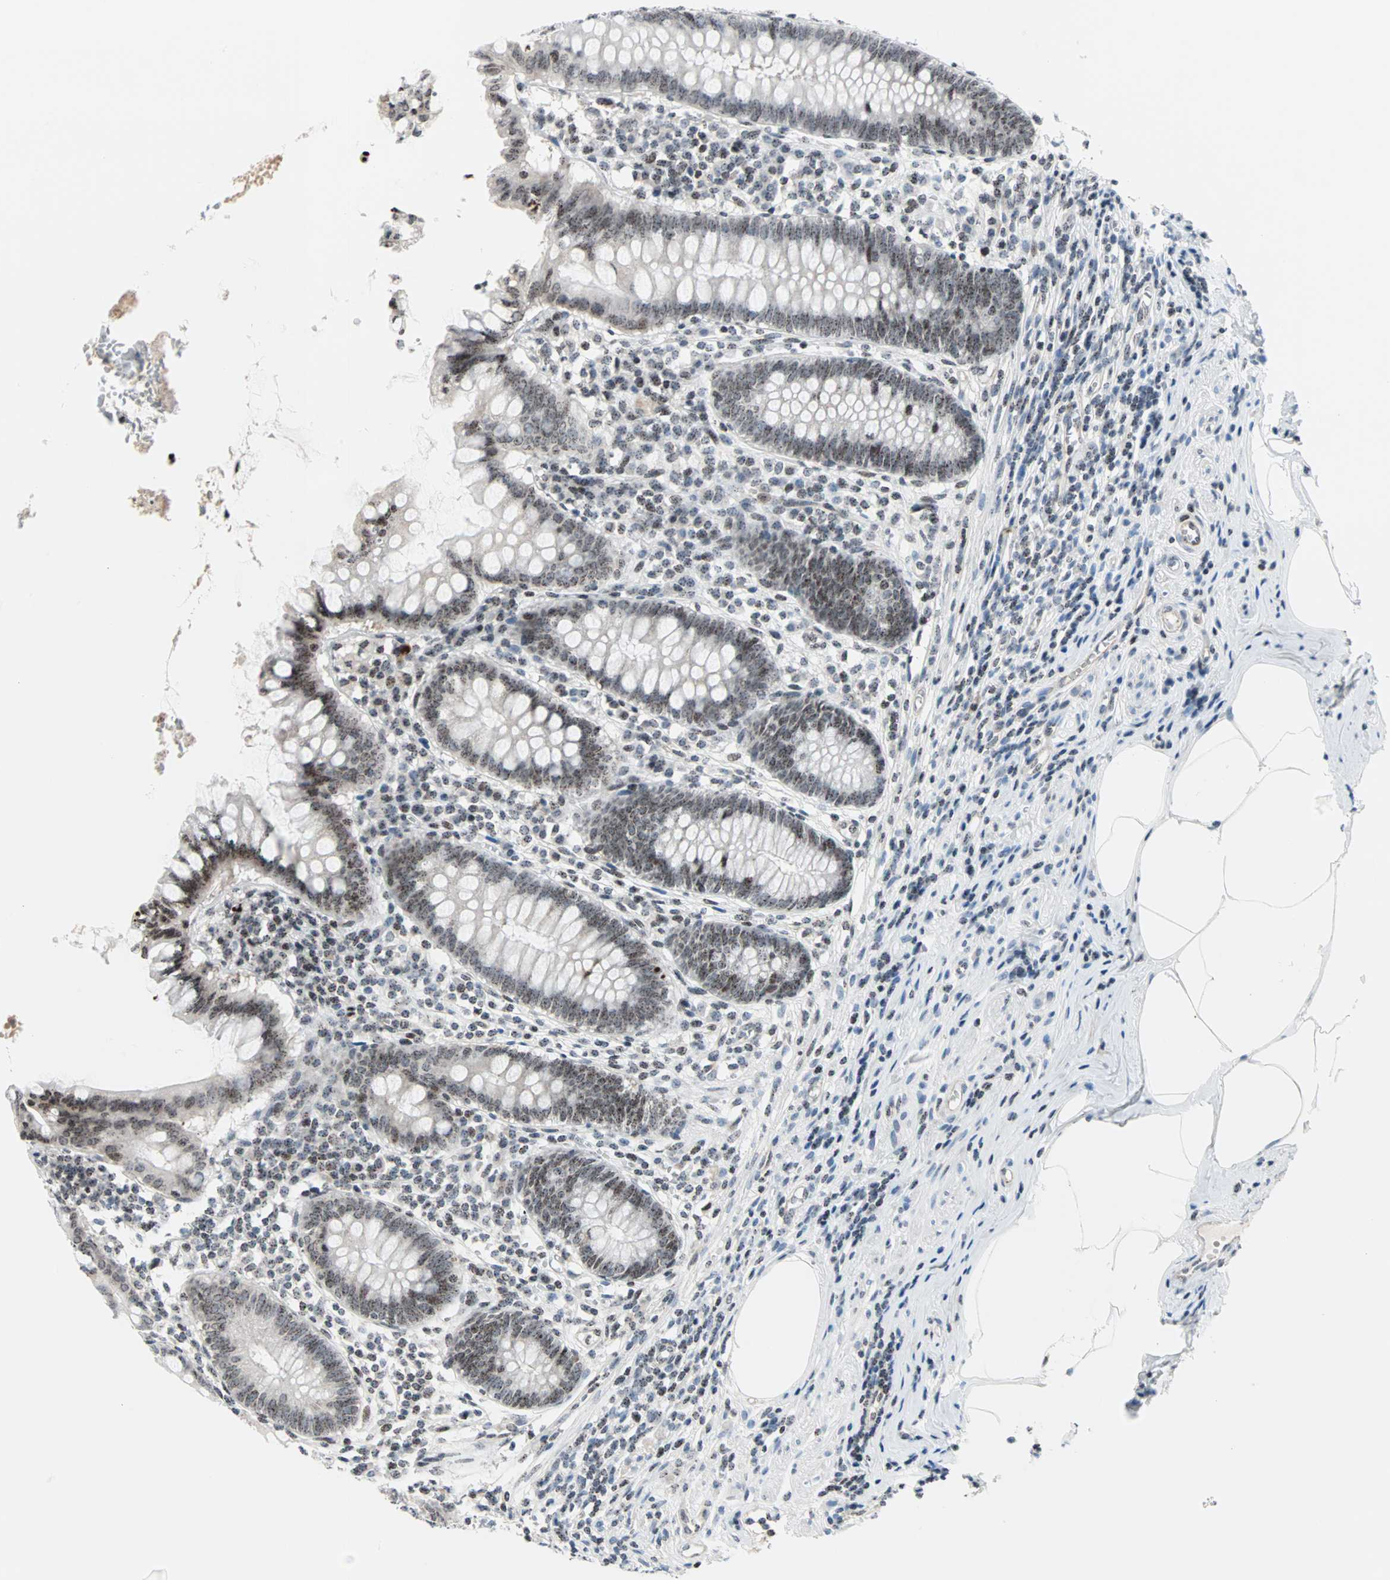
{"staining": {"intensity": "weak", "quantity": ">75%", "location": "nuclear"}, "tissue": "appendix", "cell_type": "Glandular cells", "image_type": "normal", "snomed": [{"axis": "morphology", "description": "Normal tissue, NOS"}, {"axis": "topography", "description": "Appendix"}], "caption": "Immunohistochemistry photomicrograph of unremarkable human appendix stained for a protein (brown), which reveals low levels of weak nuclear staining in about >75% of glandular cells.", "gene": "CENPA", "patient": {"sex": "female", "age": 50}}